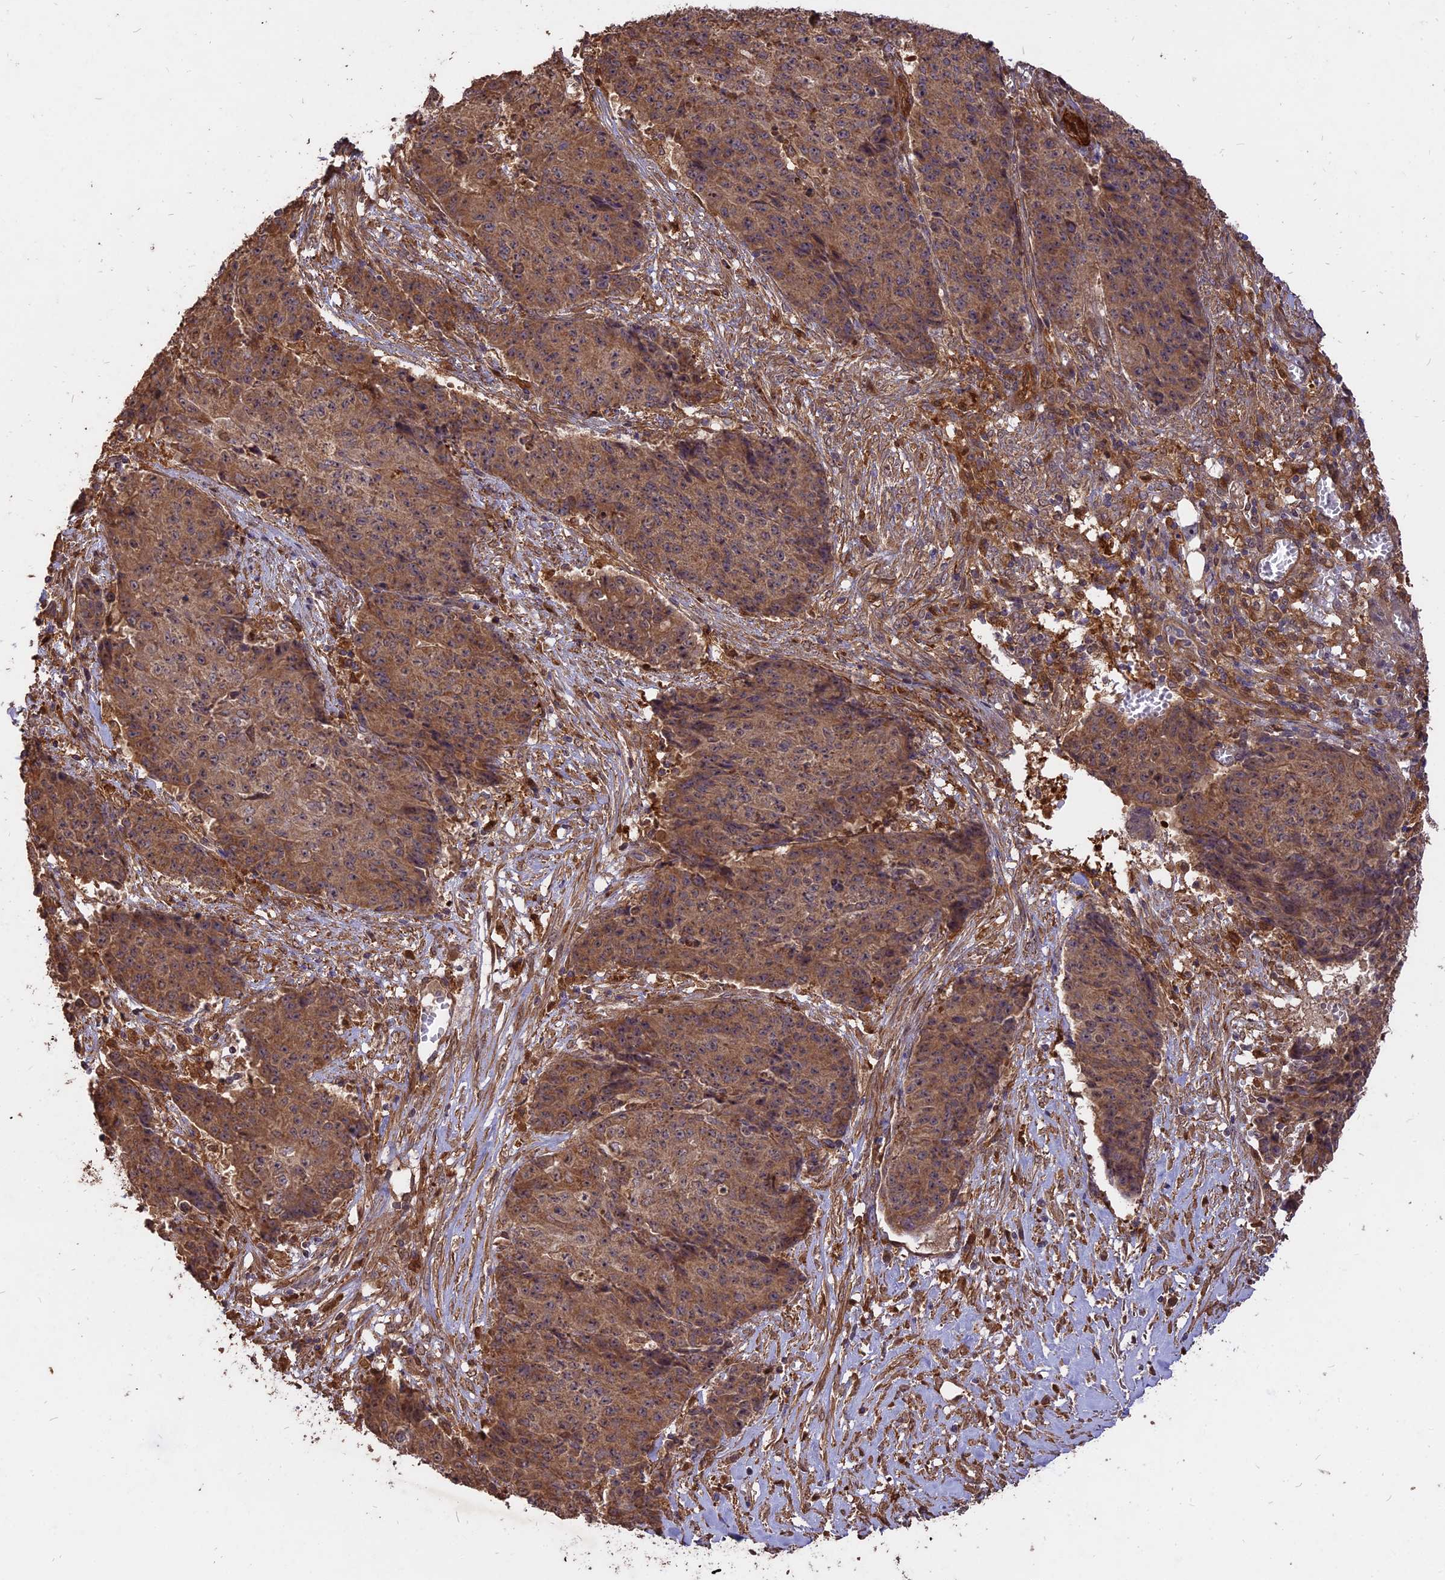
{"staining": {"intensity": "moderate", "quantity": ">75%", "location": "cytoplasmic/membranous"}, "tissue": "ovarian cancer", "cell_type": "Tumor cells", "image_type": "cancer", "snomed": [{"axis": "morphology", "description": "Carcinoma, endometroid"}, {"axis": "topography", "description": "Ovary"}], "caption": "Human ovarian cancer stained for a protein (brown) reveals moderate cytoplasmic/membranous positive positivity in approximately >75% of tumor cells.", "gene": "SAC3D1", "patient": {"sex": "female", "age": 42}}